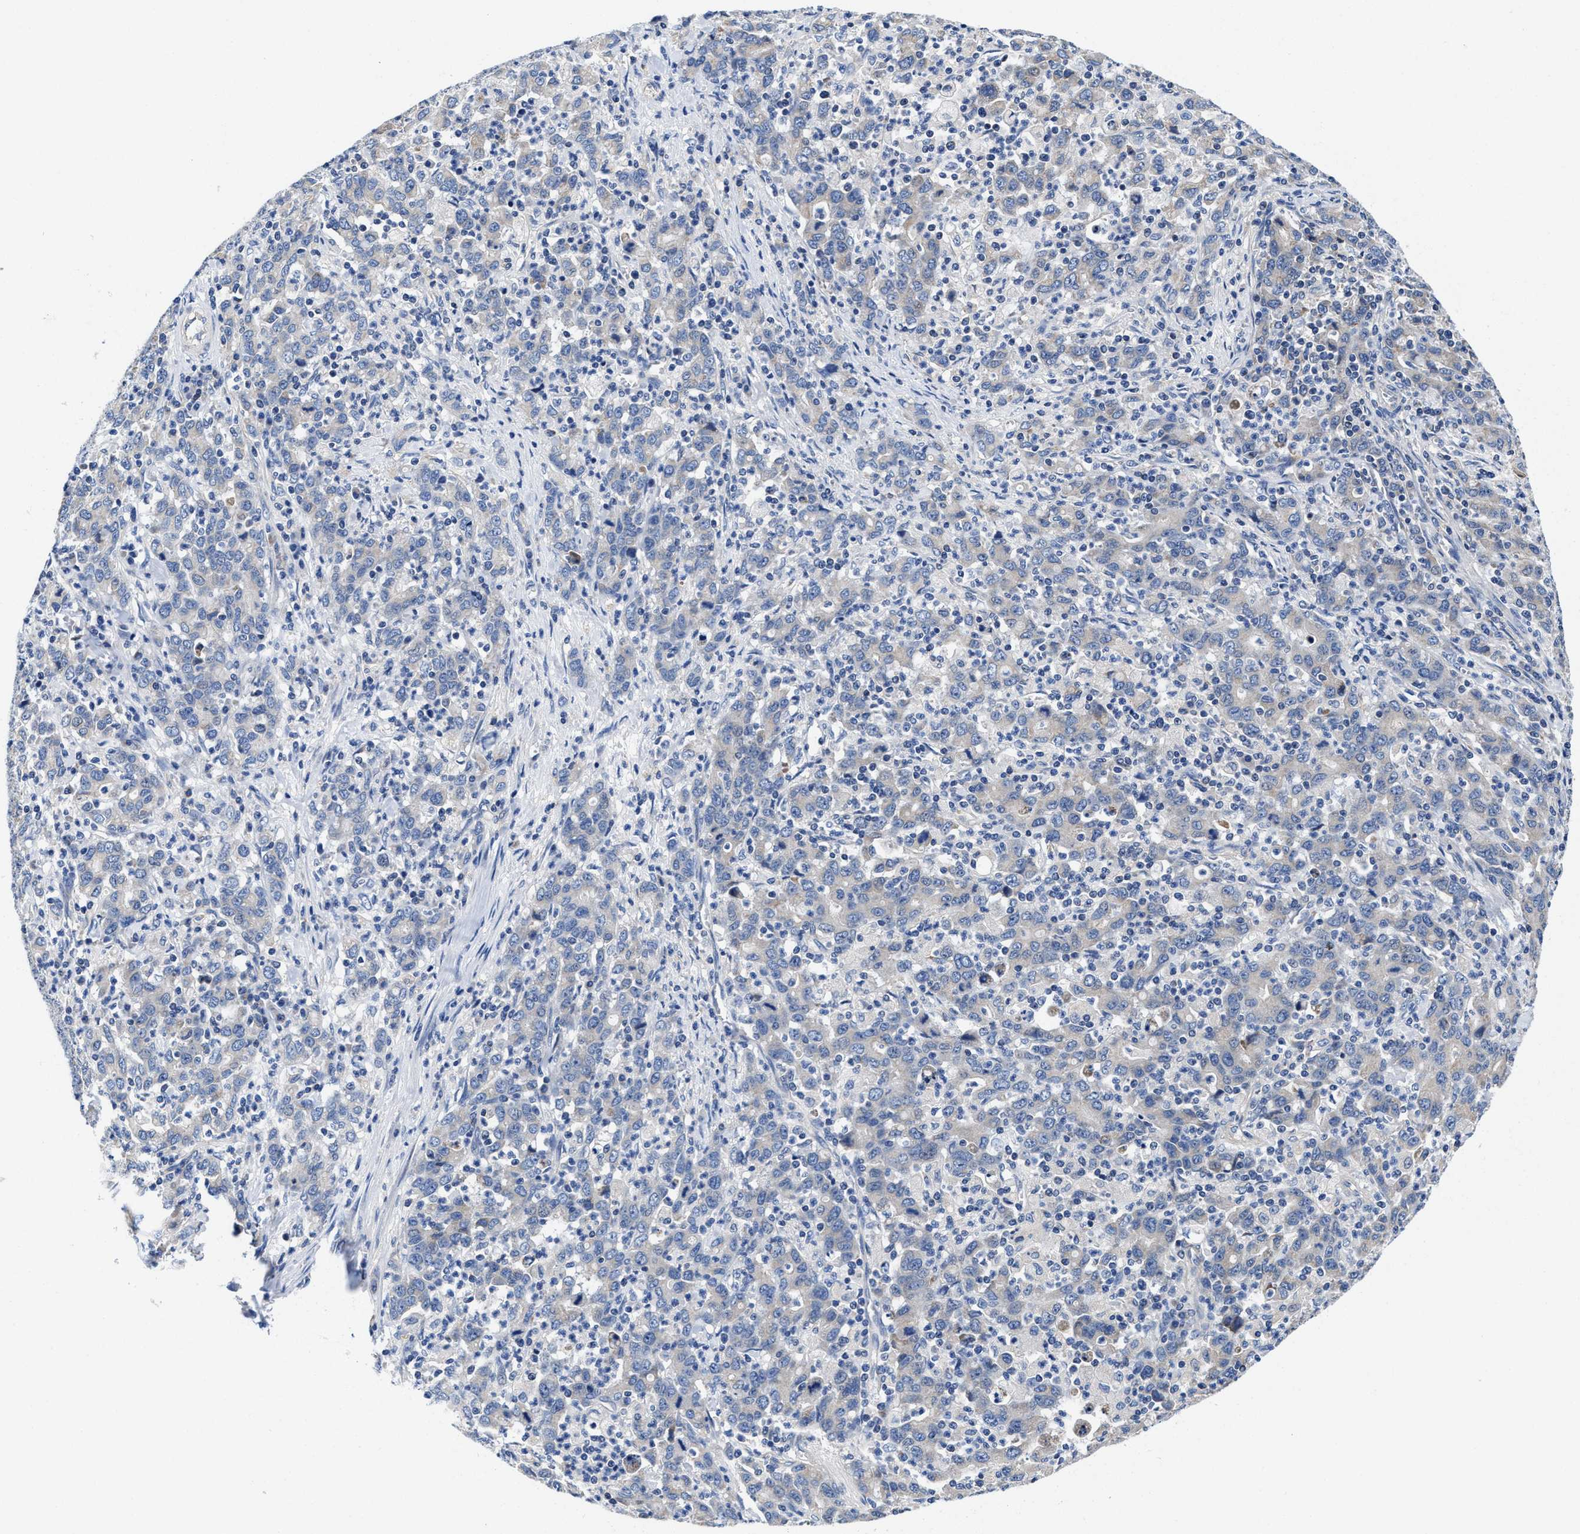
{"staining": {"intensity": "negative", "quantity": "none", "location": "none"}, "tissue": "stomach cancer", "cell_type": "Tumor cells", "image_type": "cancer", "snomed": [{"axis": "morphology", "description": "Adenocarcinoma, NOS"}, {"axis": "topography", "description": "Stomach, upper"}], "caption": "The histopathology image displays no staining of tumor cells in adenocarcinoma (stomach).", "gene": "TMEM30A", "patient": {"sex": "male", "age": 69}}